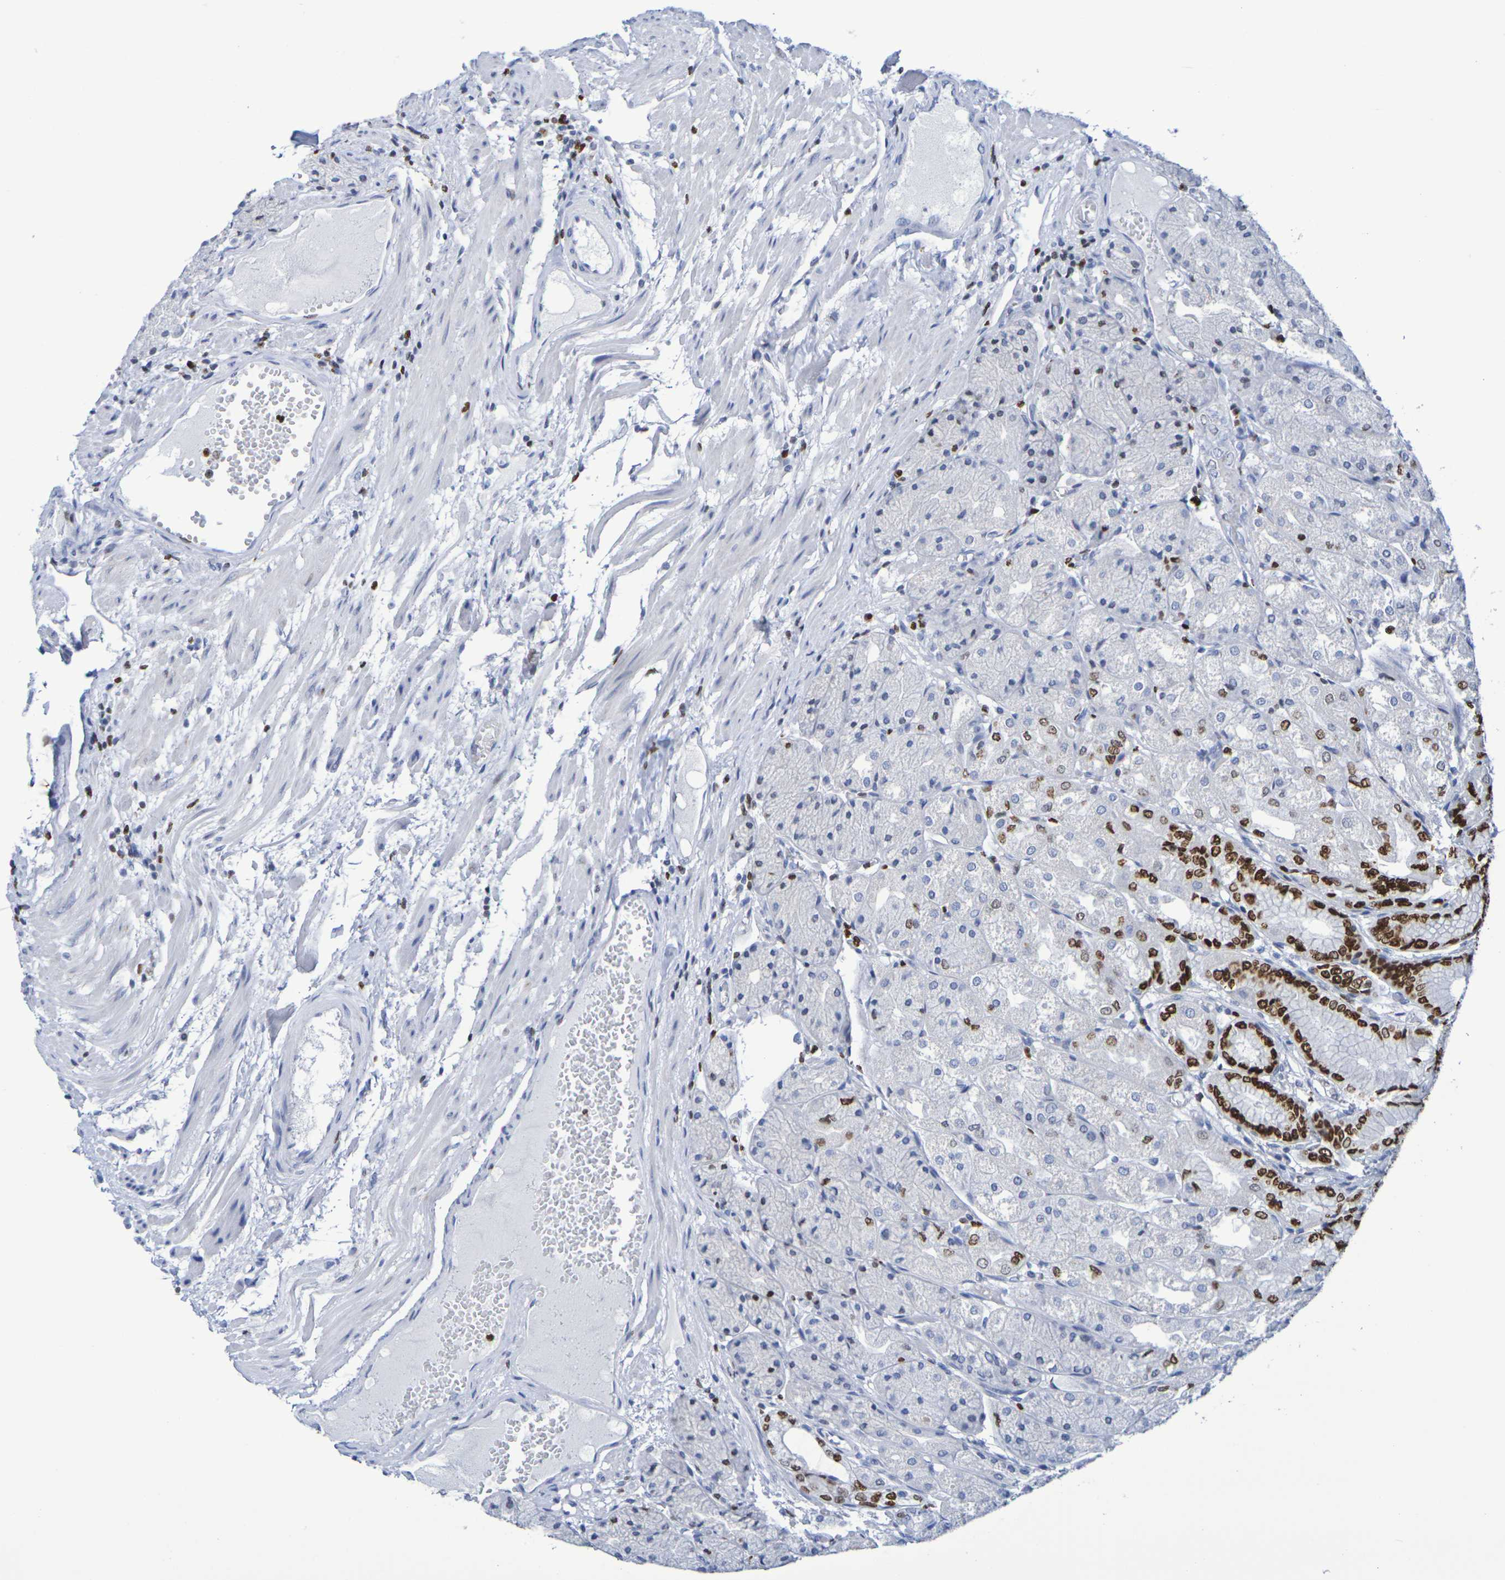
{"staining": {"intensity": "strong", "quantity": "<25%", "location": "nuclear"}, "tissue": "stomach", "cell_type": "Glandular cells", "image_type": "normal", "snomed": [{"axis": "morphology", "description": "Normal tissue, NOS"}, {"axis": "topography", "description": "Stomach, upper"}], "caption": "Protein staining demonstrates strong nuclear positivity in about <25% of glandular cells in unremarkable stomach.", "gene": "H1", "patient": {"sex": "male", "age": 72}}